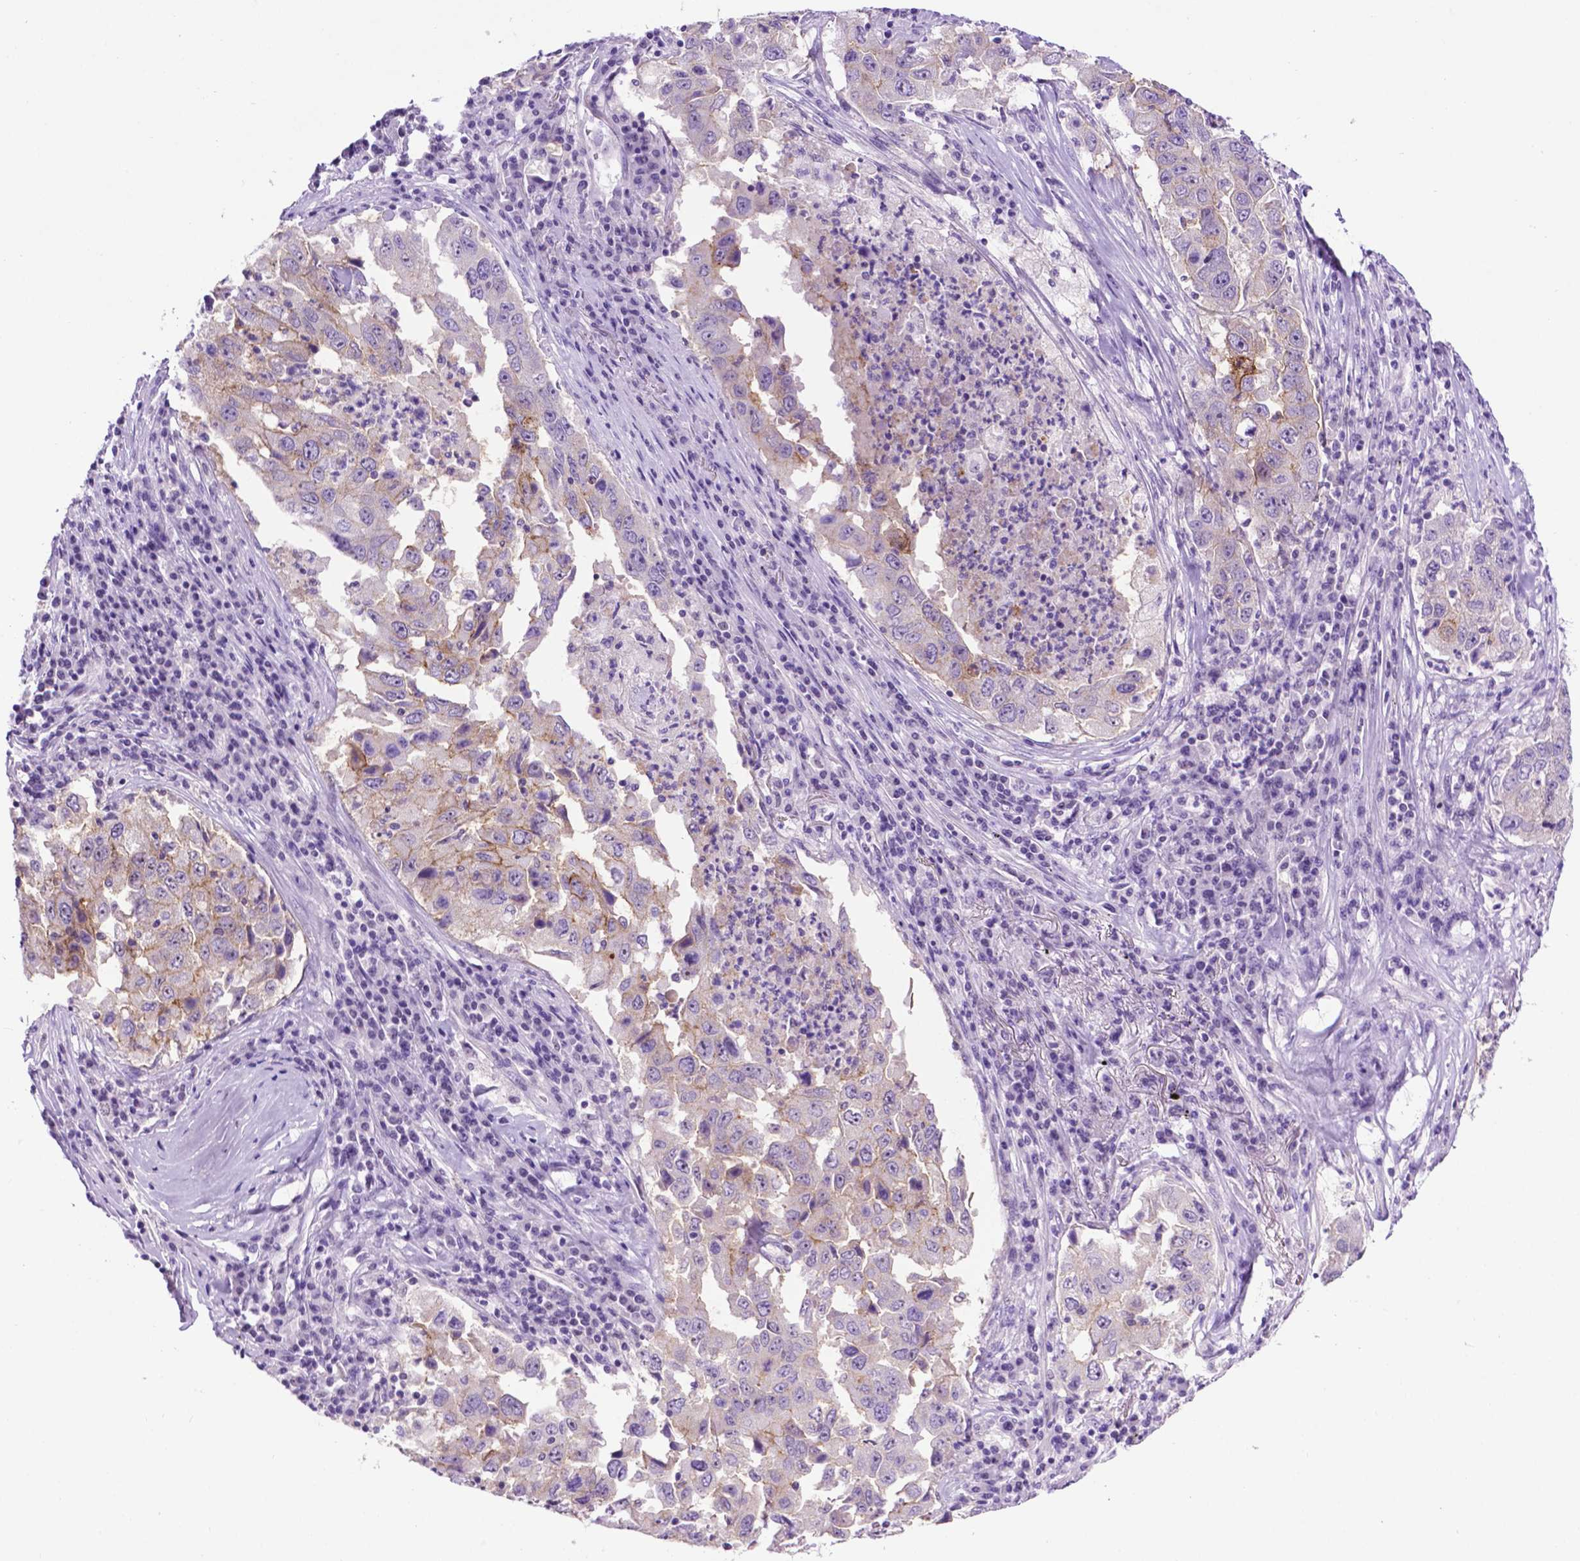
{"staining": {"intensity": "weak", "quantity": "<25%", "location": "cytoplasmic/membranous"}, "tissue": "lung cancer", "cell_type": "Tumor cells", "image_type": "cancer", "snomed": [{"axis": "morphology", "description": "Adenocarcinoma, NOS"}, {"axis": "topography", "description": "Lung"}], "caption": "Lung cancer stained for a protein using immunohistochemistry exhibits no positivity tumor cells.", "gene": "TACSTD2", "patient": {"sex": "male", "age": 73}}